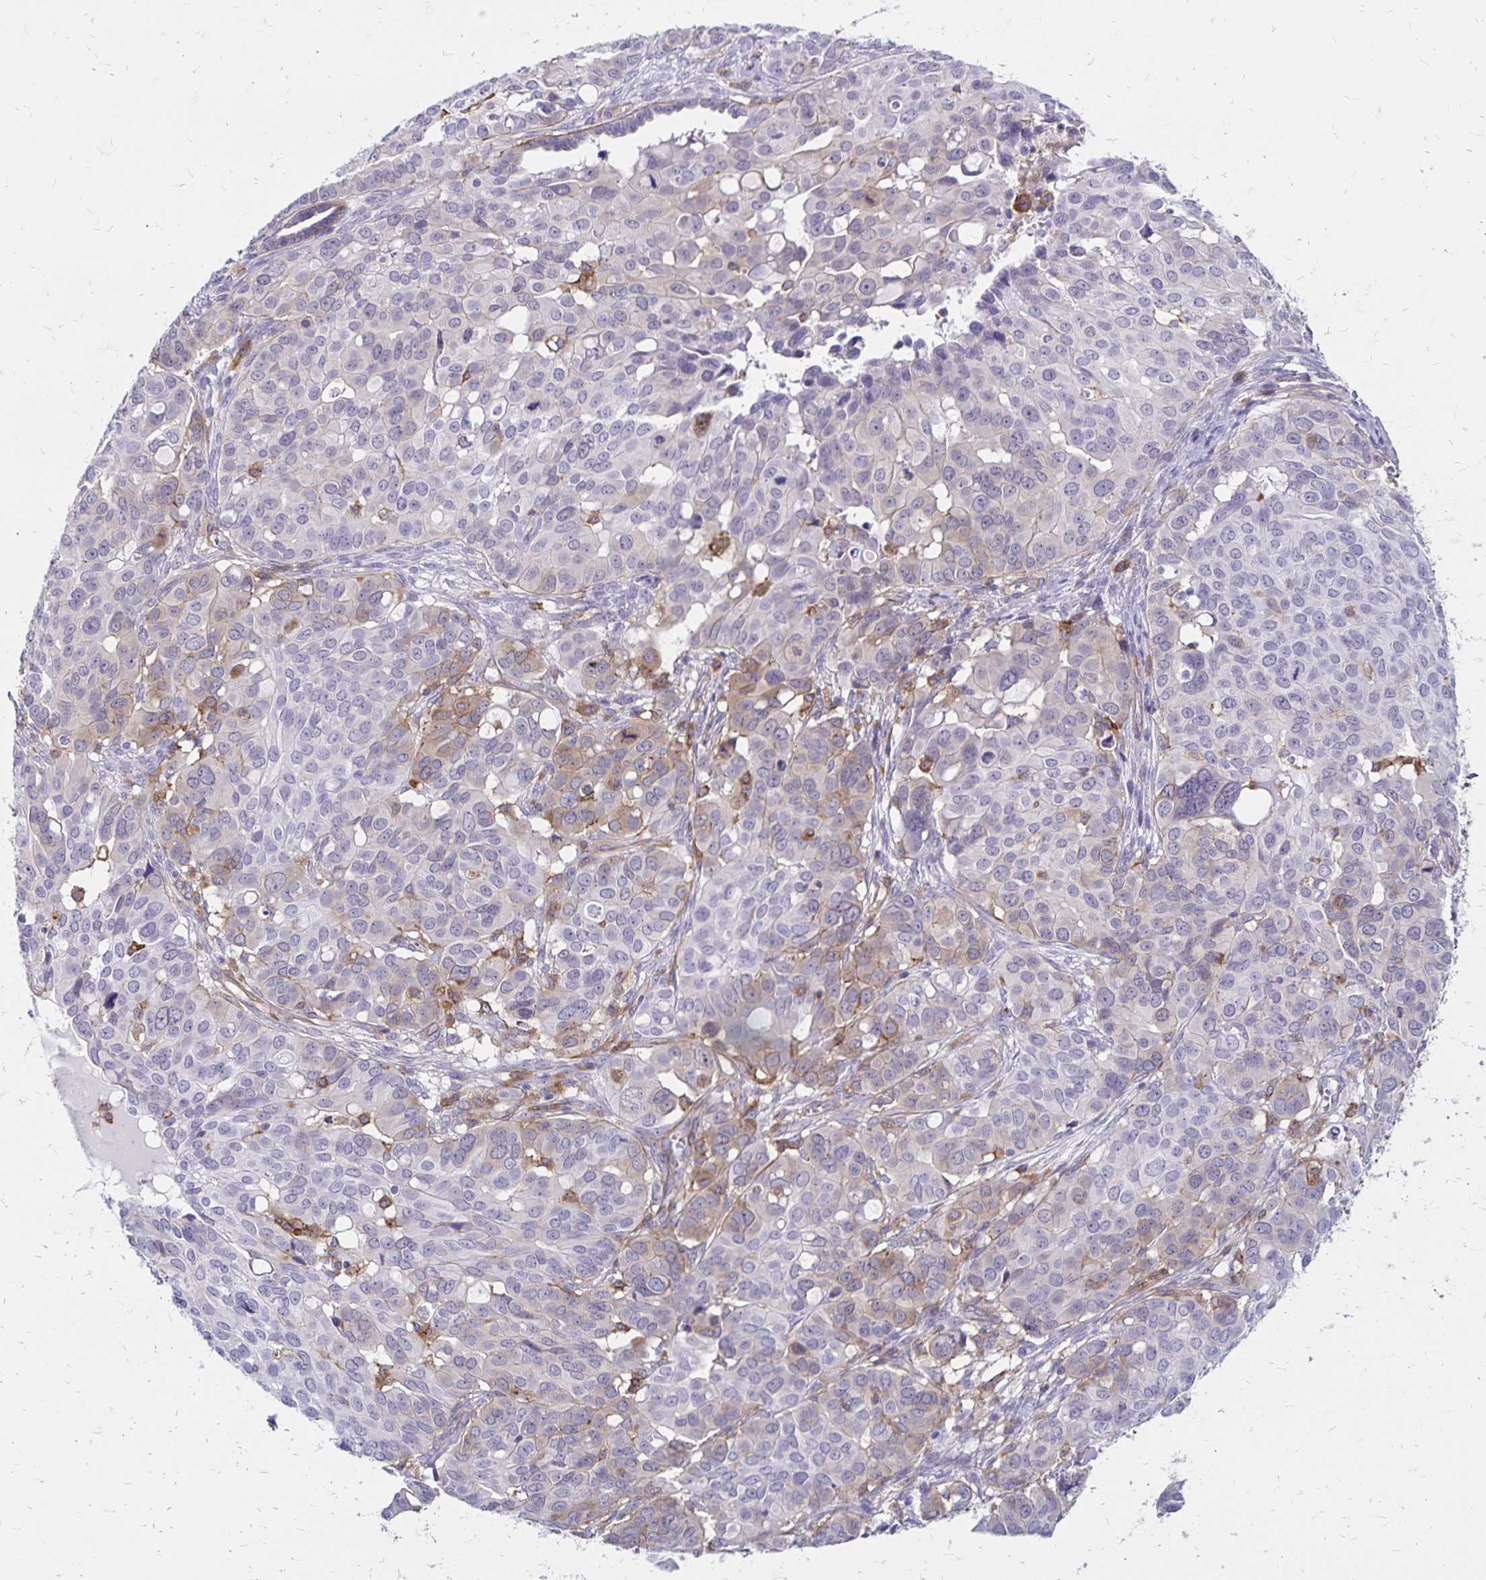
{"staining": {"intensity": "weak", "quantity": "<25%", "location": "cytoplasmic/membranous"}, "tissue": "ovarian cancer", "cell_type": "Tumor cells", "image_type": "cancer", "snomed": [{"axis": "morphology", "description": "Carcinoma, endometroid"}, {"axis": "topography", "description": "Ovary"}], "caption": "The immunohistochemistry (IHC) image has no significant expression in tumor cells of ovarian endometroid carcinoma tissue. (DAB immunohistochemistry, high magnification).", "gene": "TNS3", "patient": {"sex": "female", "age": 78}}